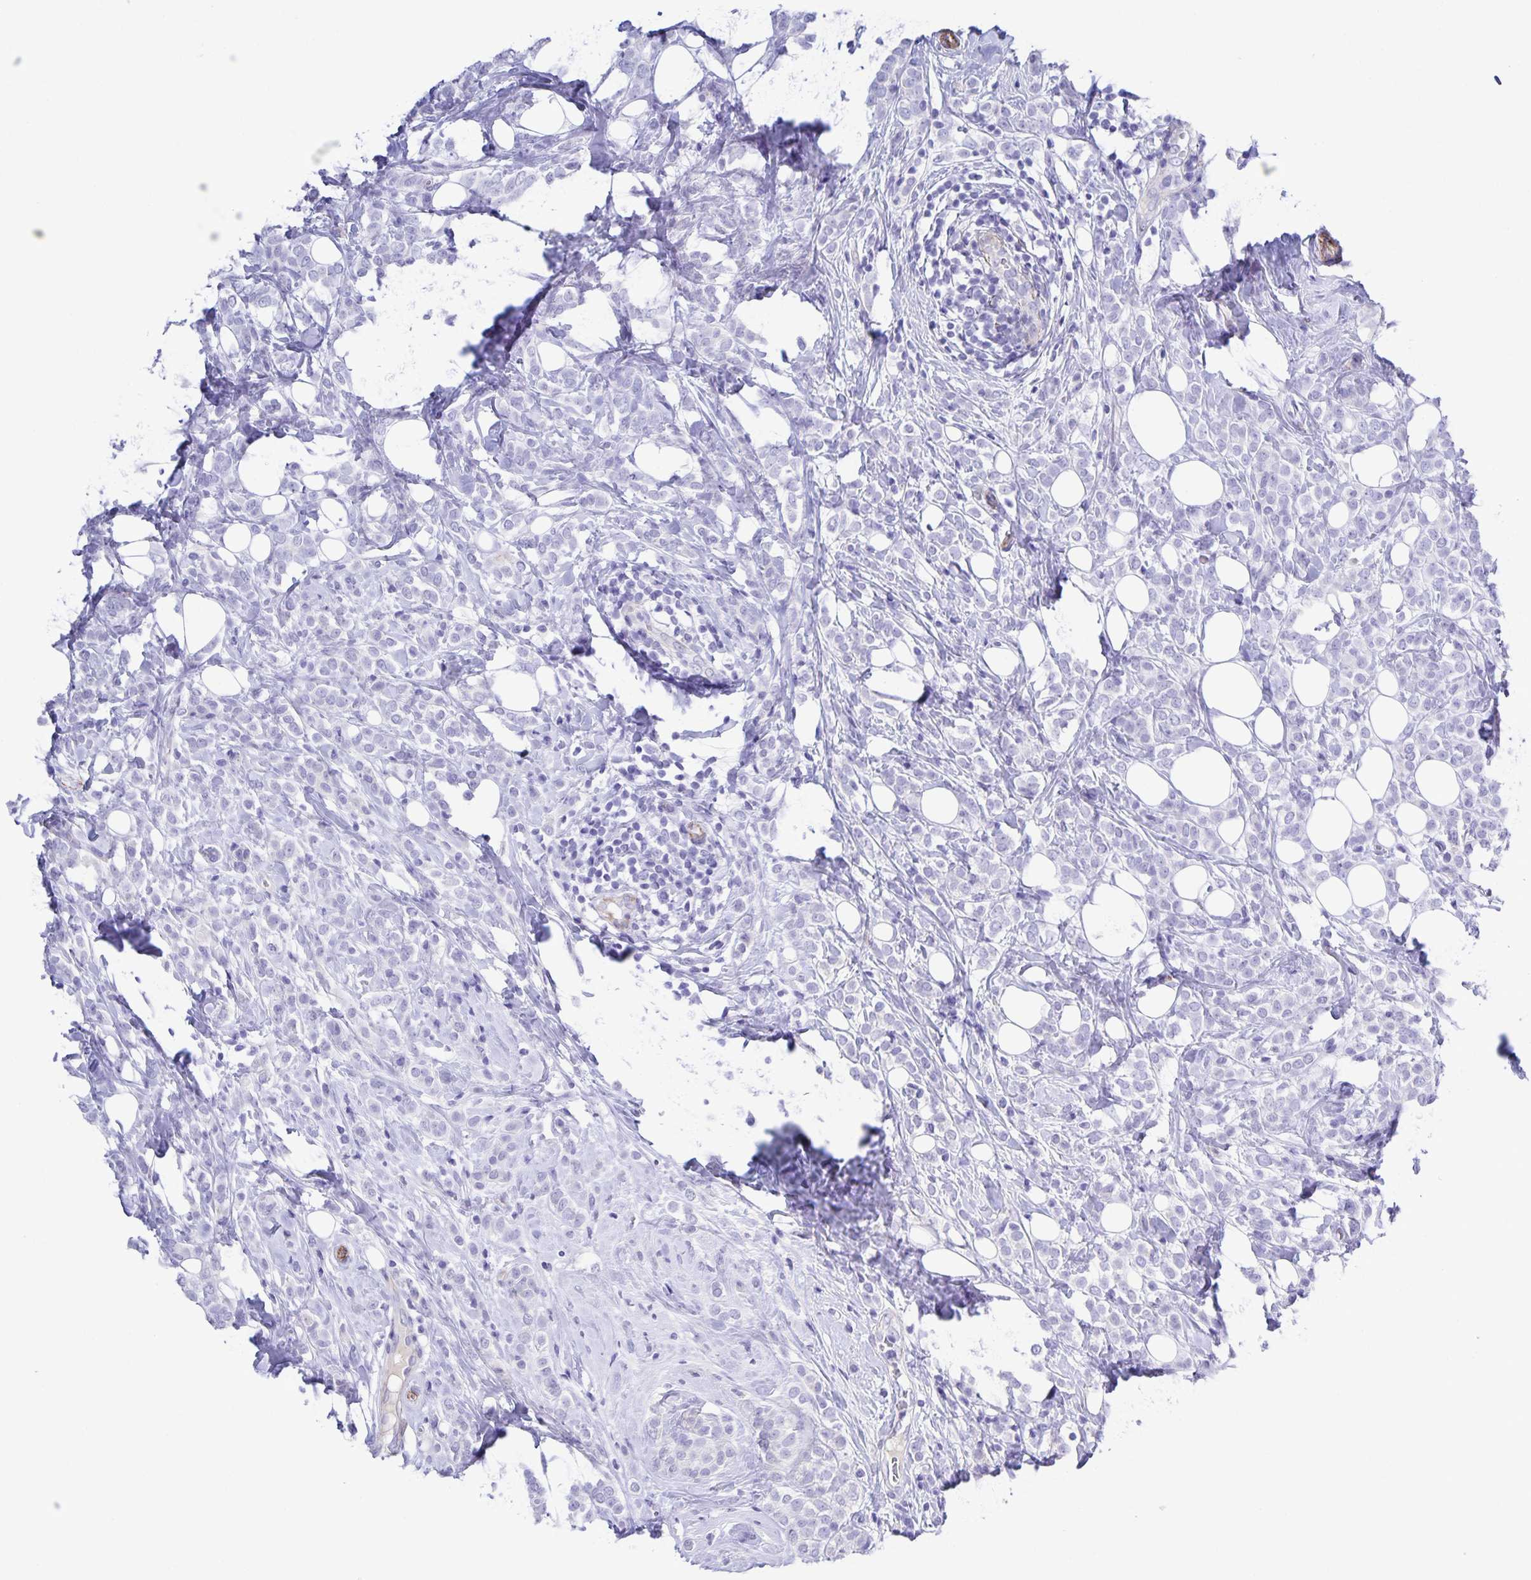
{"staining": {"intensity": "negative", "quantity": "none", "location": "none"}, "tissue": "breast cancer", "cell_type": "Tumor cells", "image_type": "cancer", "snomed": [{"axis": "morphology", "description": "Lobular carcinoma"}, {"axis": "topography", "description": "Breast"}], "caption": "Immunohistochemistry (IHC) micrograph of neoplastic tissue: breast cancer stained with DAB (3,3'-diaminobenzidine) displays no significant protein positivity in tumor cells.", "gene": "UBQLN3", "patient": {"sex": "female", "age": 49}}